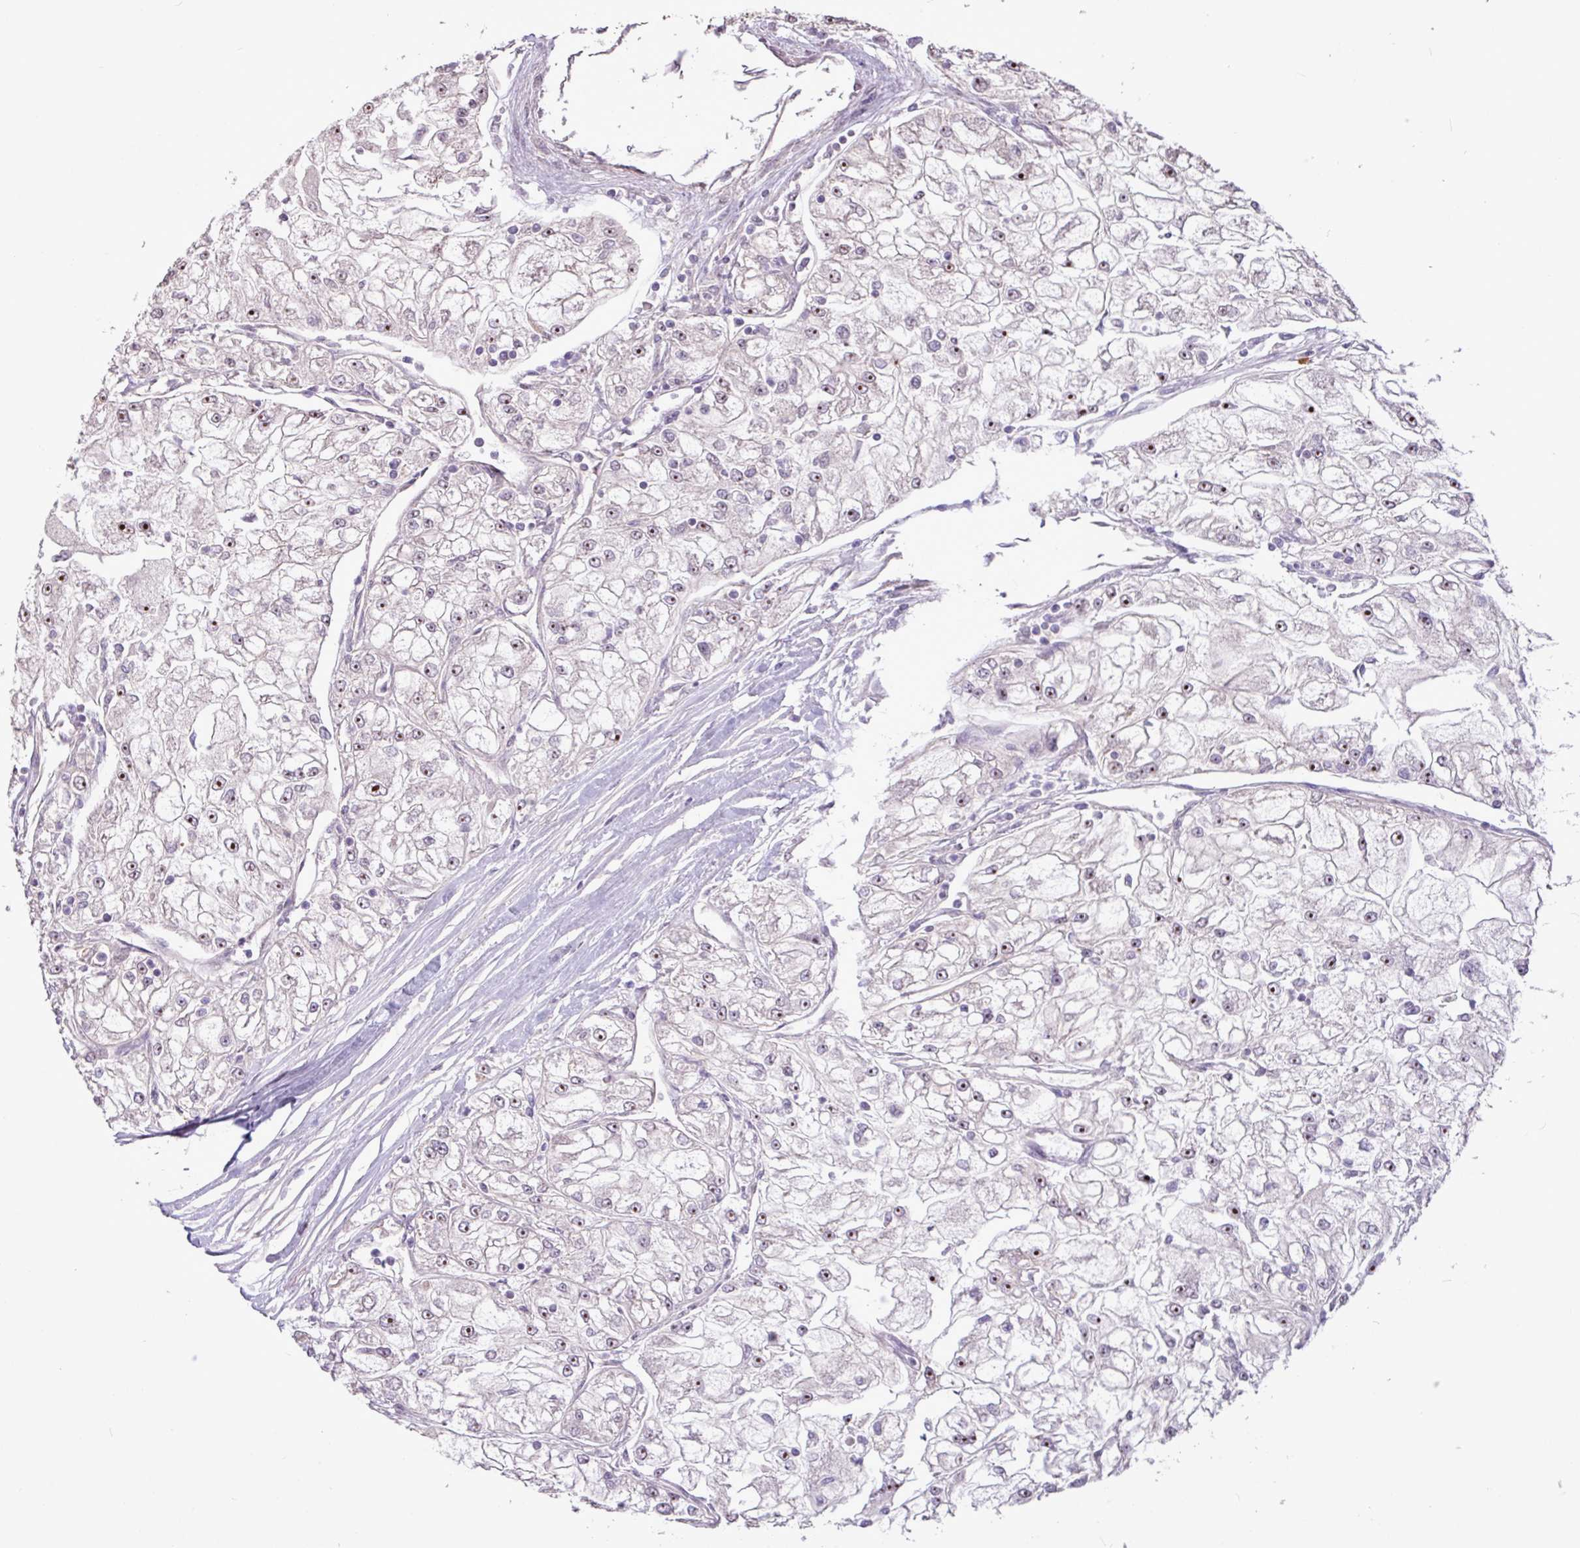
{"staining": {"intensity": "moderate", "quantity": "25%-75%", "location": "nuclear"}, "tissue": "renal cancer", "cell_type": "Tumor cells", "image_type": "cancer", "snomed": [{"axis": "morphology", "description": "Adenocarcinoma, NOS"}, {"axis": "topography", "description": "Kidney"}], "caption": "A photomicrograph of renal cancer stained for a protein reveals moderate nuclear brown staining in tumor cells.", "gene": "L3MBTL3", "patient": {"sex": "female", "age": 72}}